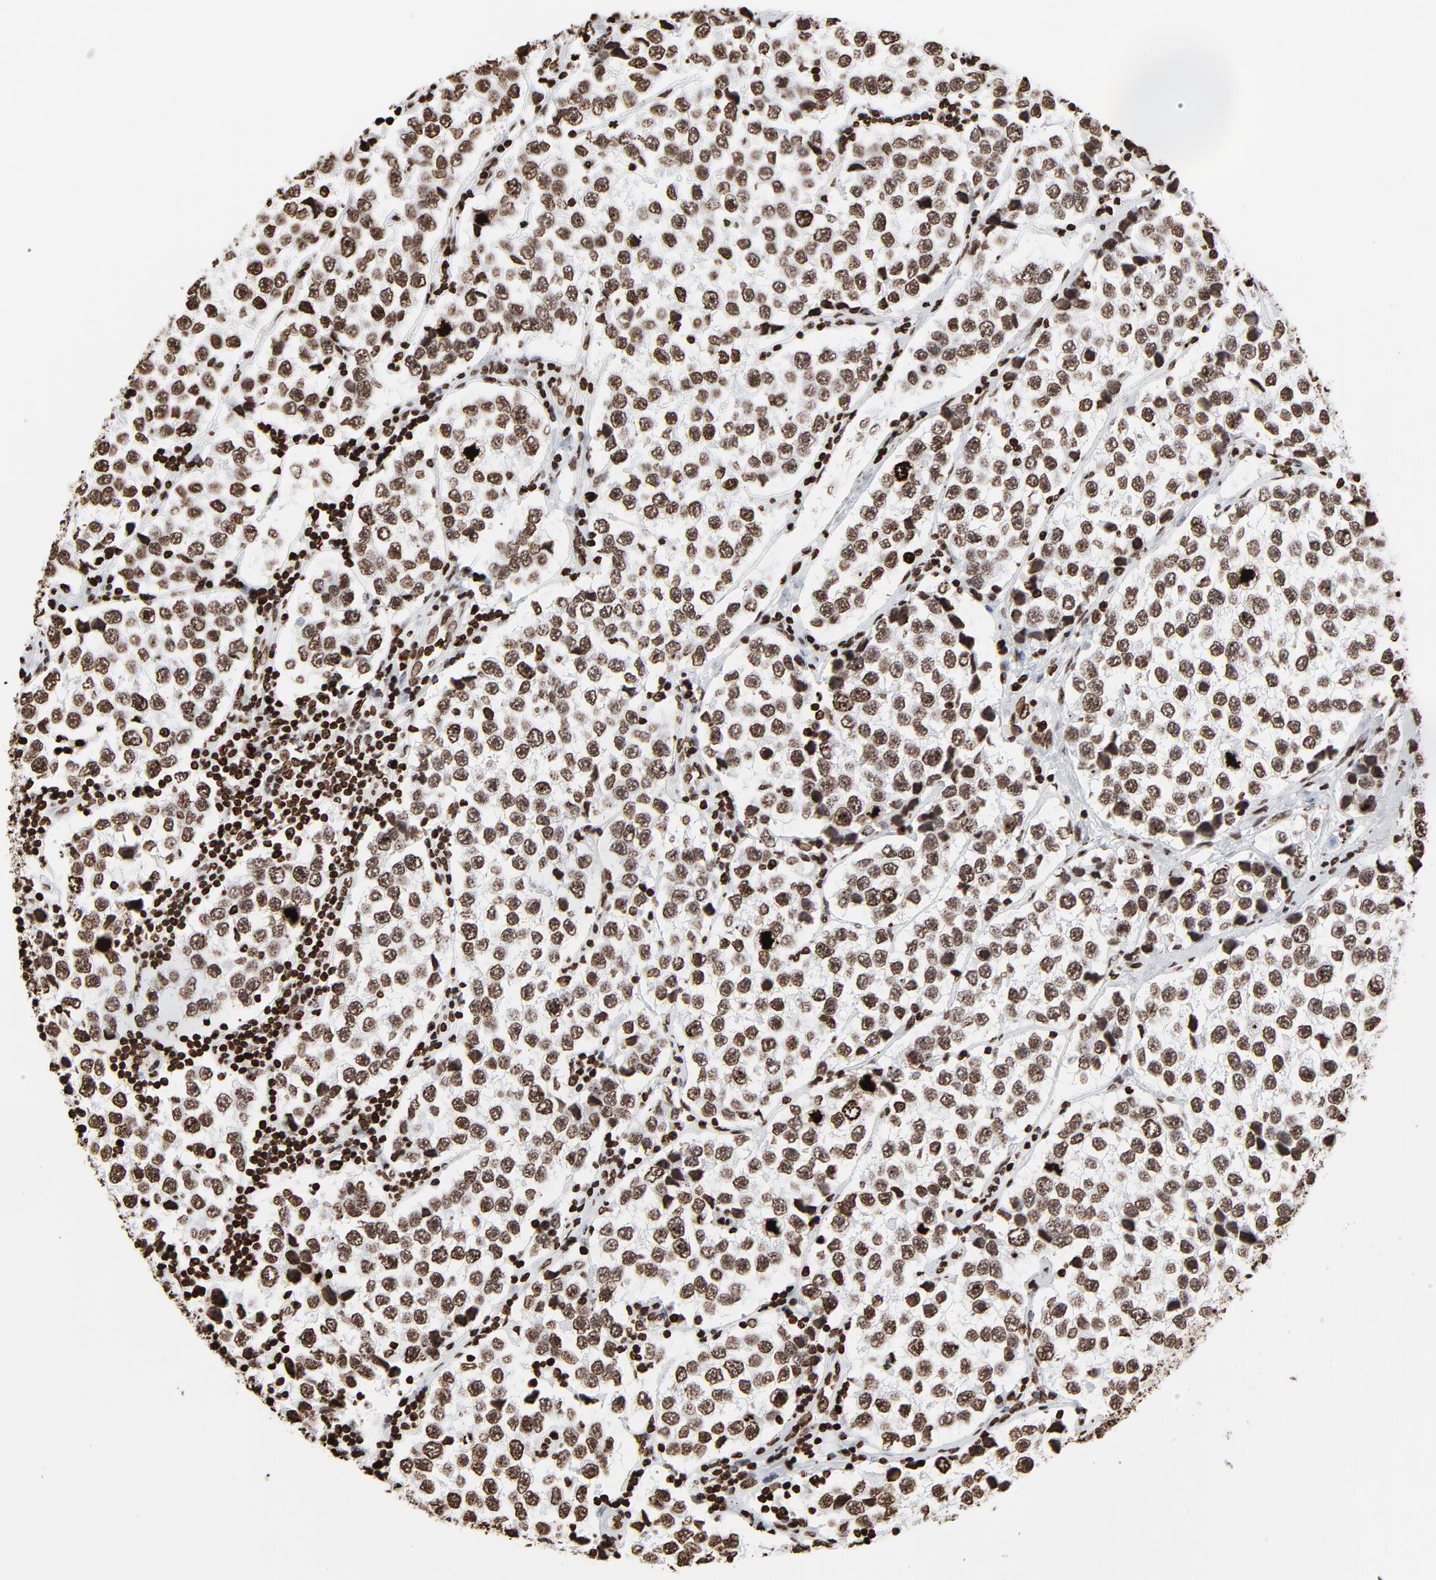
{"staining": {"intensity": "strong", "quantity": ">75%", "location": "nuclear"}, "tissue": "testis cancer", "cell_type": "Tumor cells", "image_type": "cancer", "snomed": [{"axis": "morphology", "description": "Seminoma, NOS"}, {"axis": "topography", "description": "Testis"}], "caption": "Immunohistochemical staining of human testis cancer (seminoma) displays strong nuclear protein expression in about >75% of tumor cells. (DAB (3,3'-diaminobenzidine) IHC with brightfield microscopy, high magnification).", "gene": "H3-4", "patient": {"sex": "male", "age": 39}}